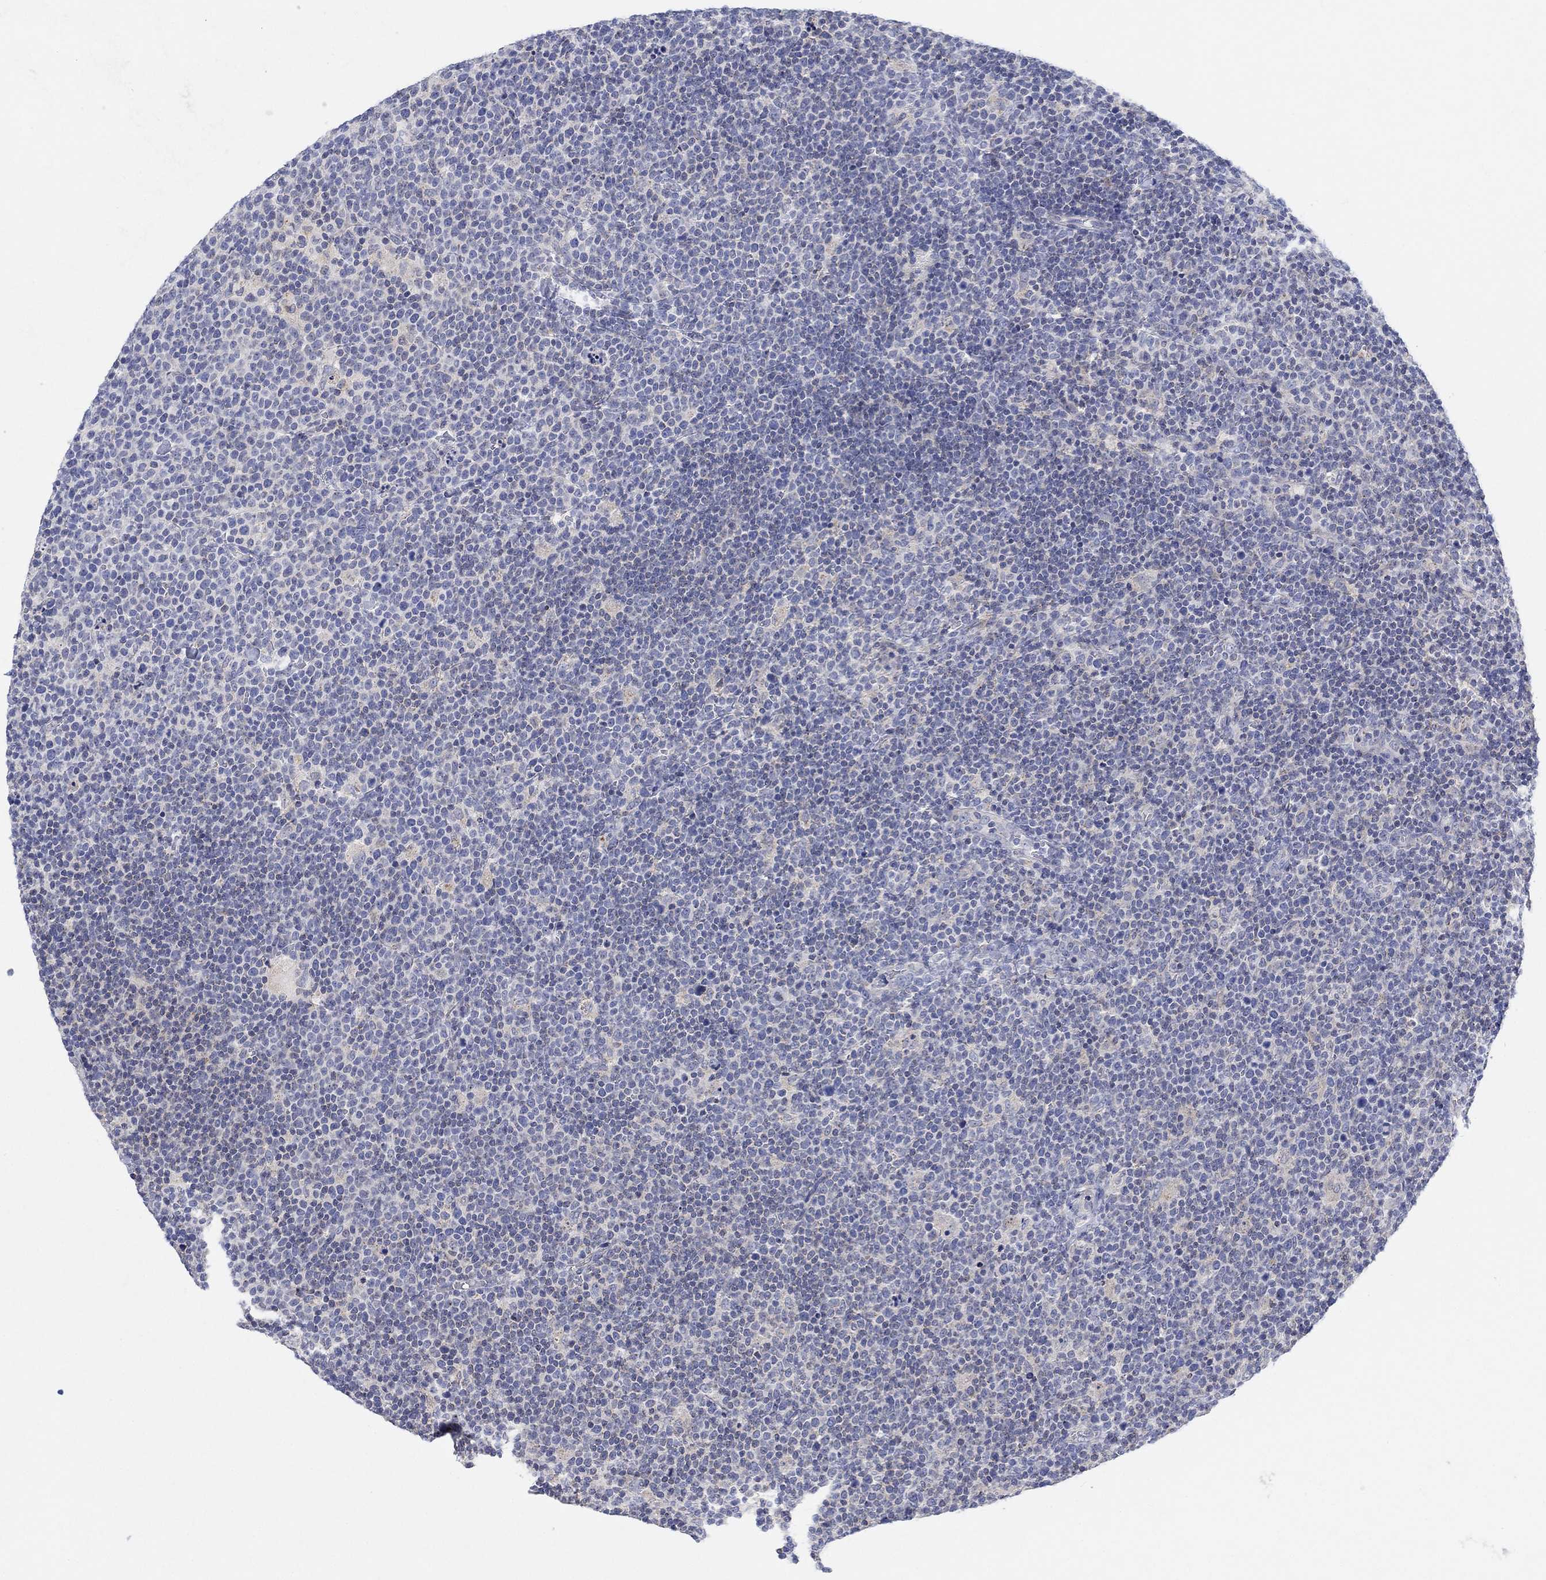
{"staining": {"intensity": "negative", "quantity": "none", "location": "none"}, "tissue": "lymphoma", "cell_type": "Tumor cells", "image_type": "cancer", "snomed": [{"axis": "morphology", "description": "Malignant lymphoma, non-Hodgkin's type, High grade"}, {"axis": "topography", "description": "Lymph node"}], "caption": "High-grade malignant lymphoma, non-Hodgkin's type stained for a protein using immunohistochemistry displays no positivity tumor cells.", "gene": "NAV3", "patient": {"sex": "male", "age": 61}}